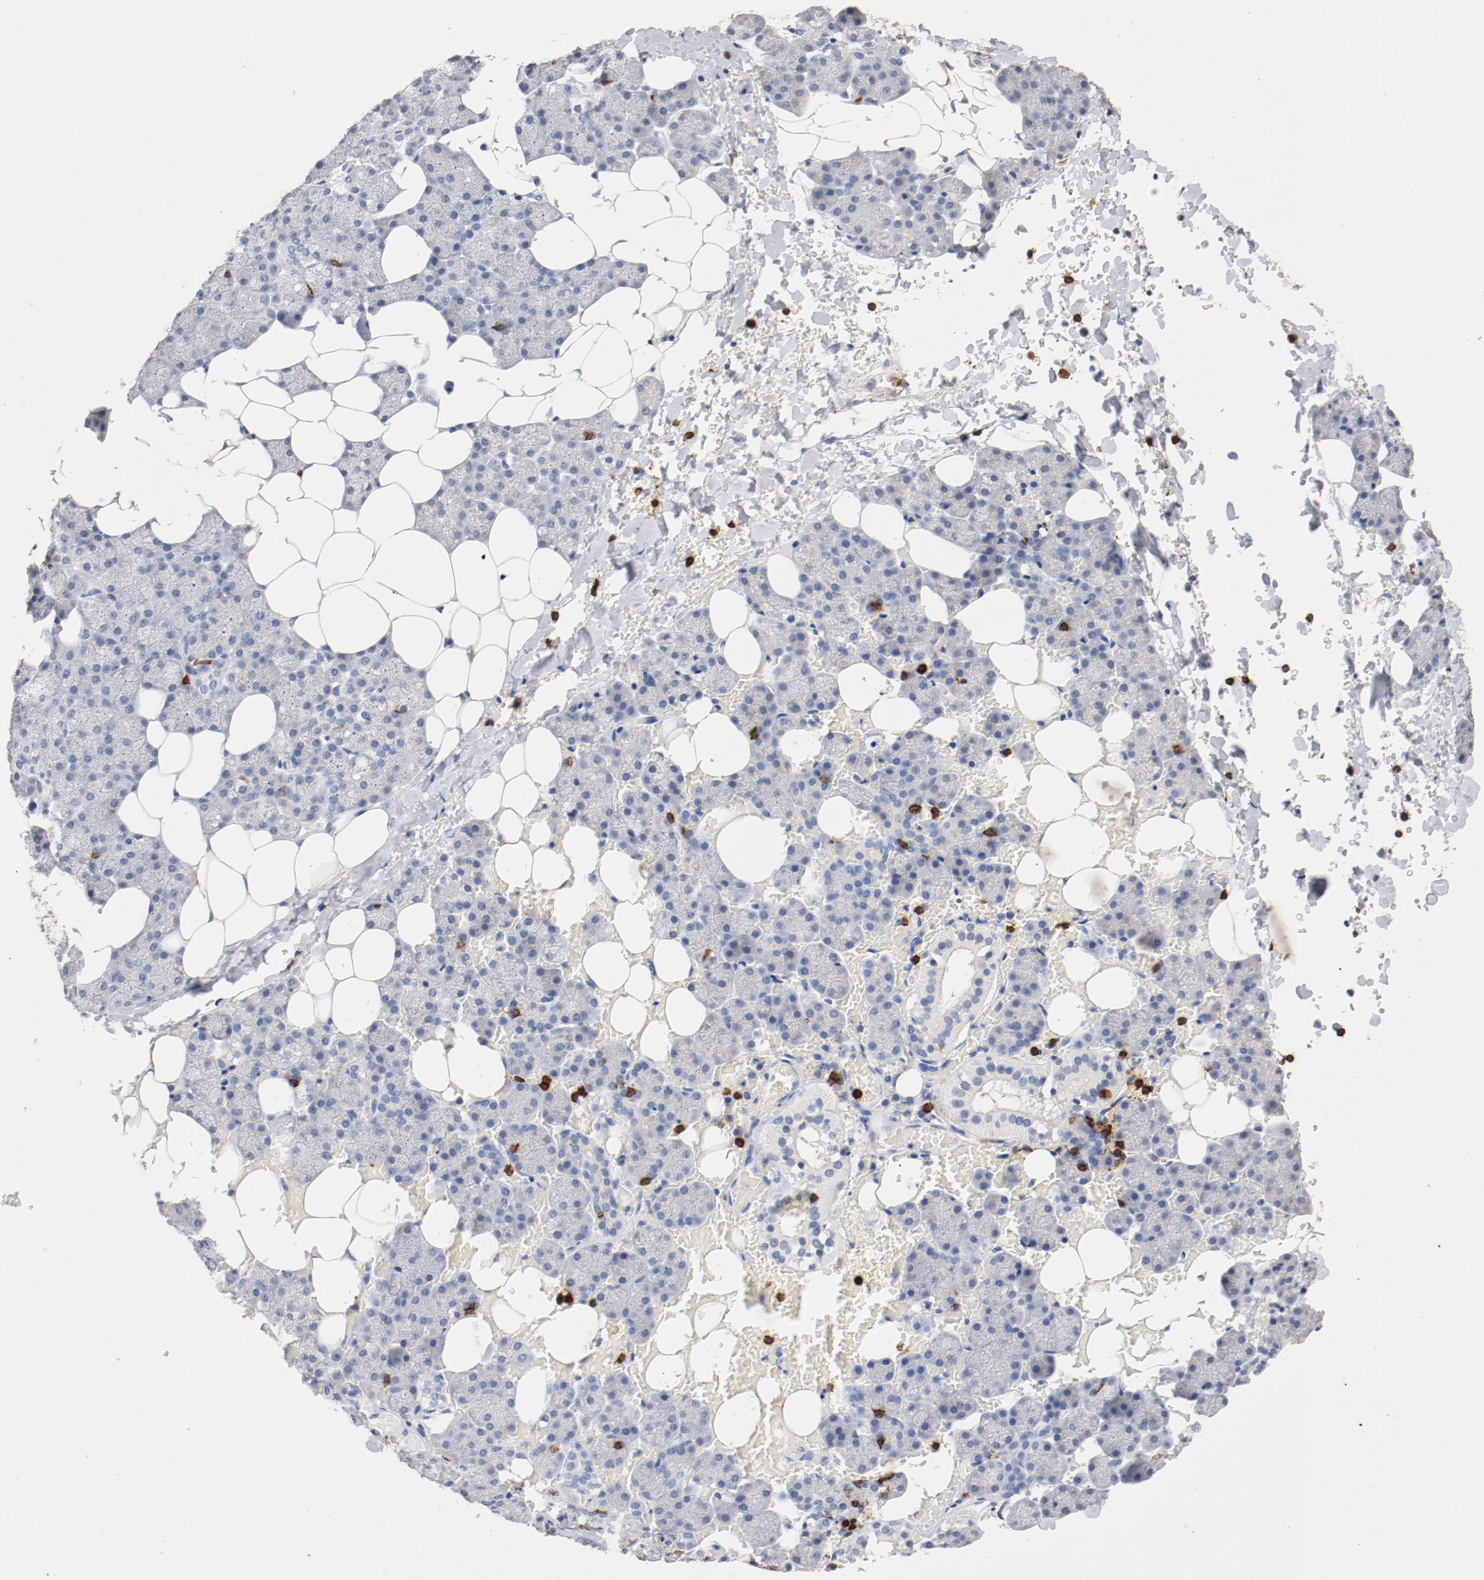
{"staining": {"intensity": "negative", "quantity": "none", "location": "none"}, "tissue": "salivary gland", "cell_type": "Glandular cells", "image_type": "normal", "snomed": [{"axis": "morphology", "description": "Normal tissue, NOS"}, {"axis": "topography", "description": "Lymph node"}, {"axis": "topography", "description": "Salivary gland"}], "caption": "DAB immunohistochemical staining of normal human salivary gland reveals no significant staining in glandular cells.", "gene": "CD247", "patient": {"sex": "male", "age": 8}}